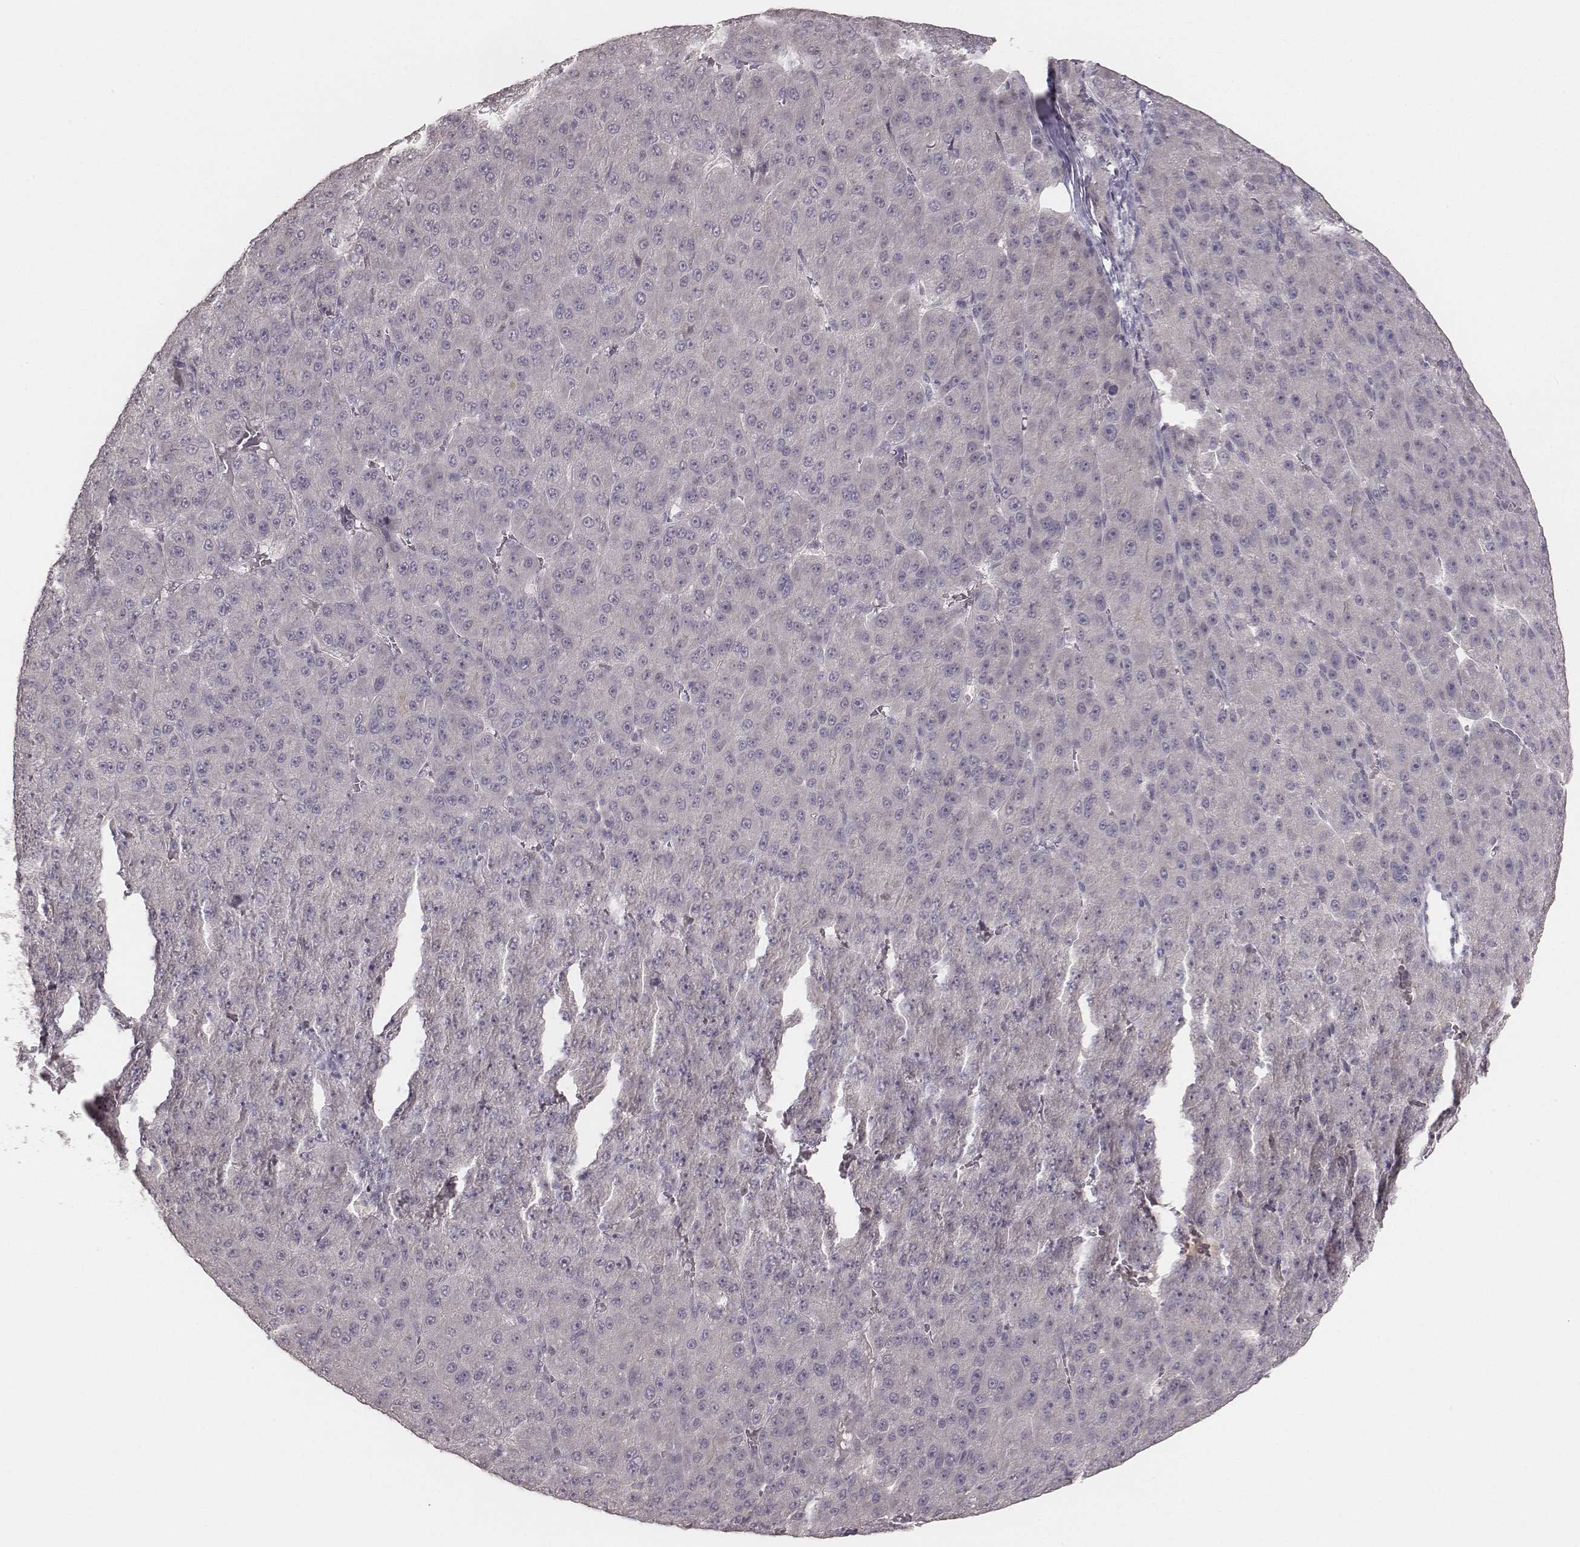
{"staining": {"intensity": "negative", "quantity": "none", "location": "none"}, "tissue": "liver cancer", "cell_type": "Tumor cells", "image_type": "cancer", "snomed": [{"axis": "morphology", "description": "Carcinoma, Hepatocellular, NOS"}, {"axis": "topography", "description": "Liver"}], "caption": "Tumor cells show no significant expression in liver hepatocellular carcinoma.", "gene": "LY6K", "patient": {"sex": "male", "age": 67}}